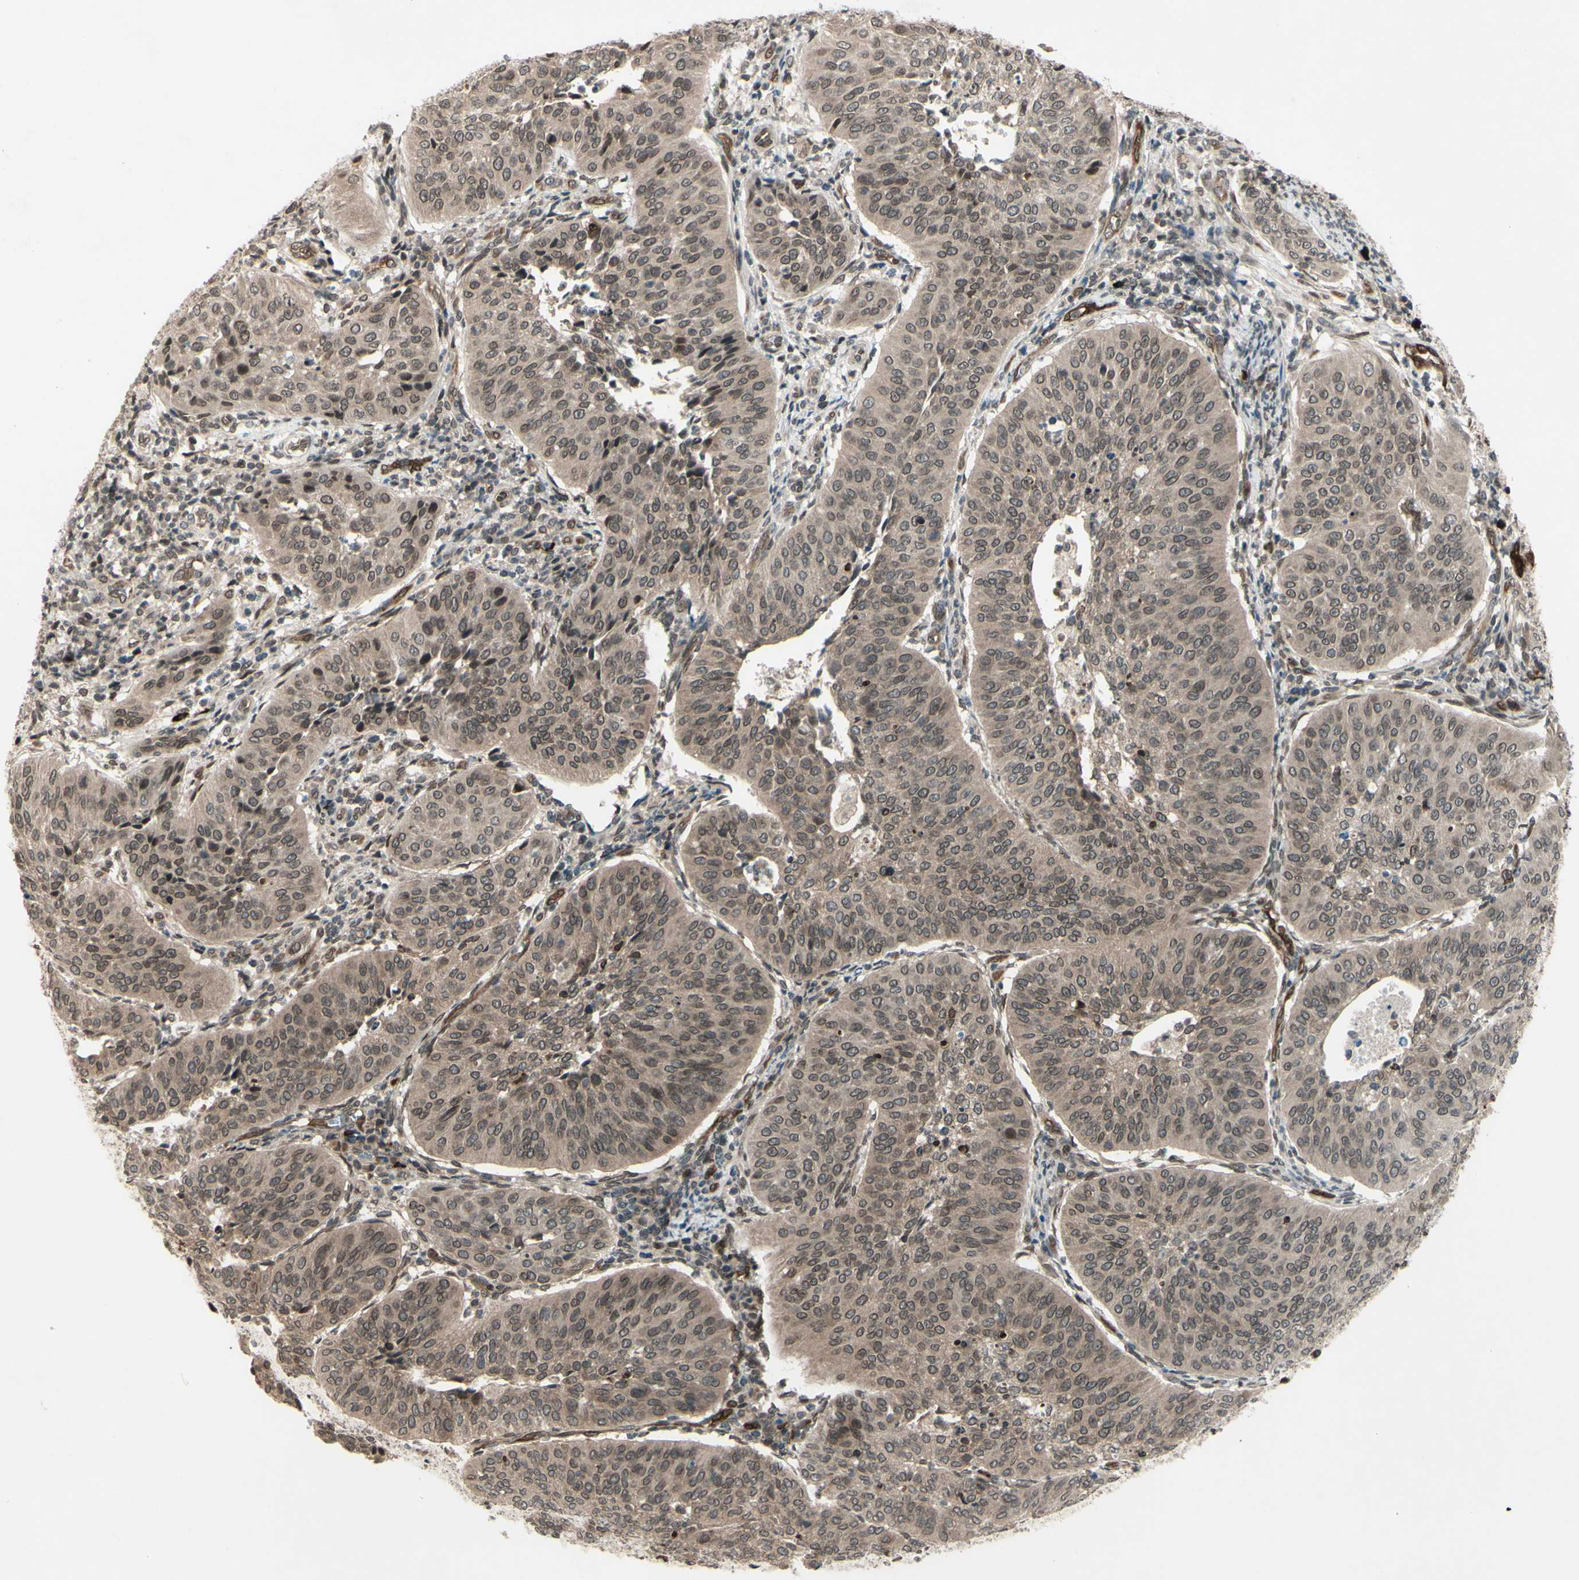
{"staining": {"intensity": "moderate", "quantity": ">75%", "location": "cytoplasmic/membranous,nuclear"}, "tissue": "cervical cancer", "cell_type": "Tumor cells", "image_type": "cancer", "snomed": [{"axis": "morphology", "description": "Normal tissue, NOS"}, {"axis": "morphology", "description": "Squamous cell carcinoma, NOS"}, {"axis": "topography", "description": "Cervix"}], "caption": "Immunohistochemical staining of human cervical squamous cell carcinoma demonstrates medium levels of moderate cytoplasmic/membranous and nuclear protein expression in approximately >75% of tumor cells. Ihc stains the protein of interest in brown and the nuclei are stained blue.", "gene": "MLF2", "patient": {"sex": "female", "age": 39}}